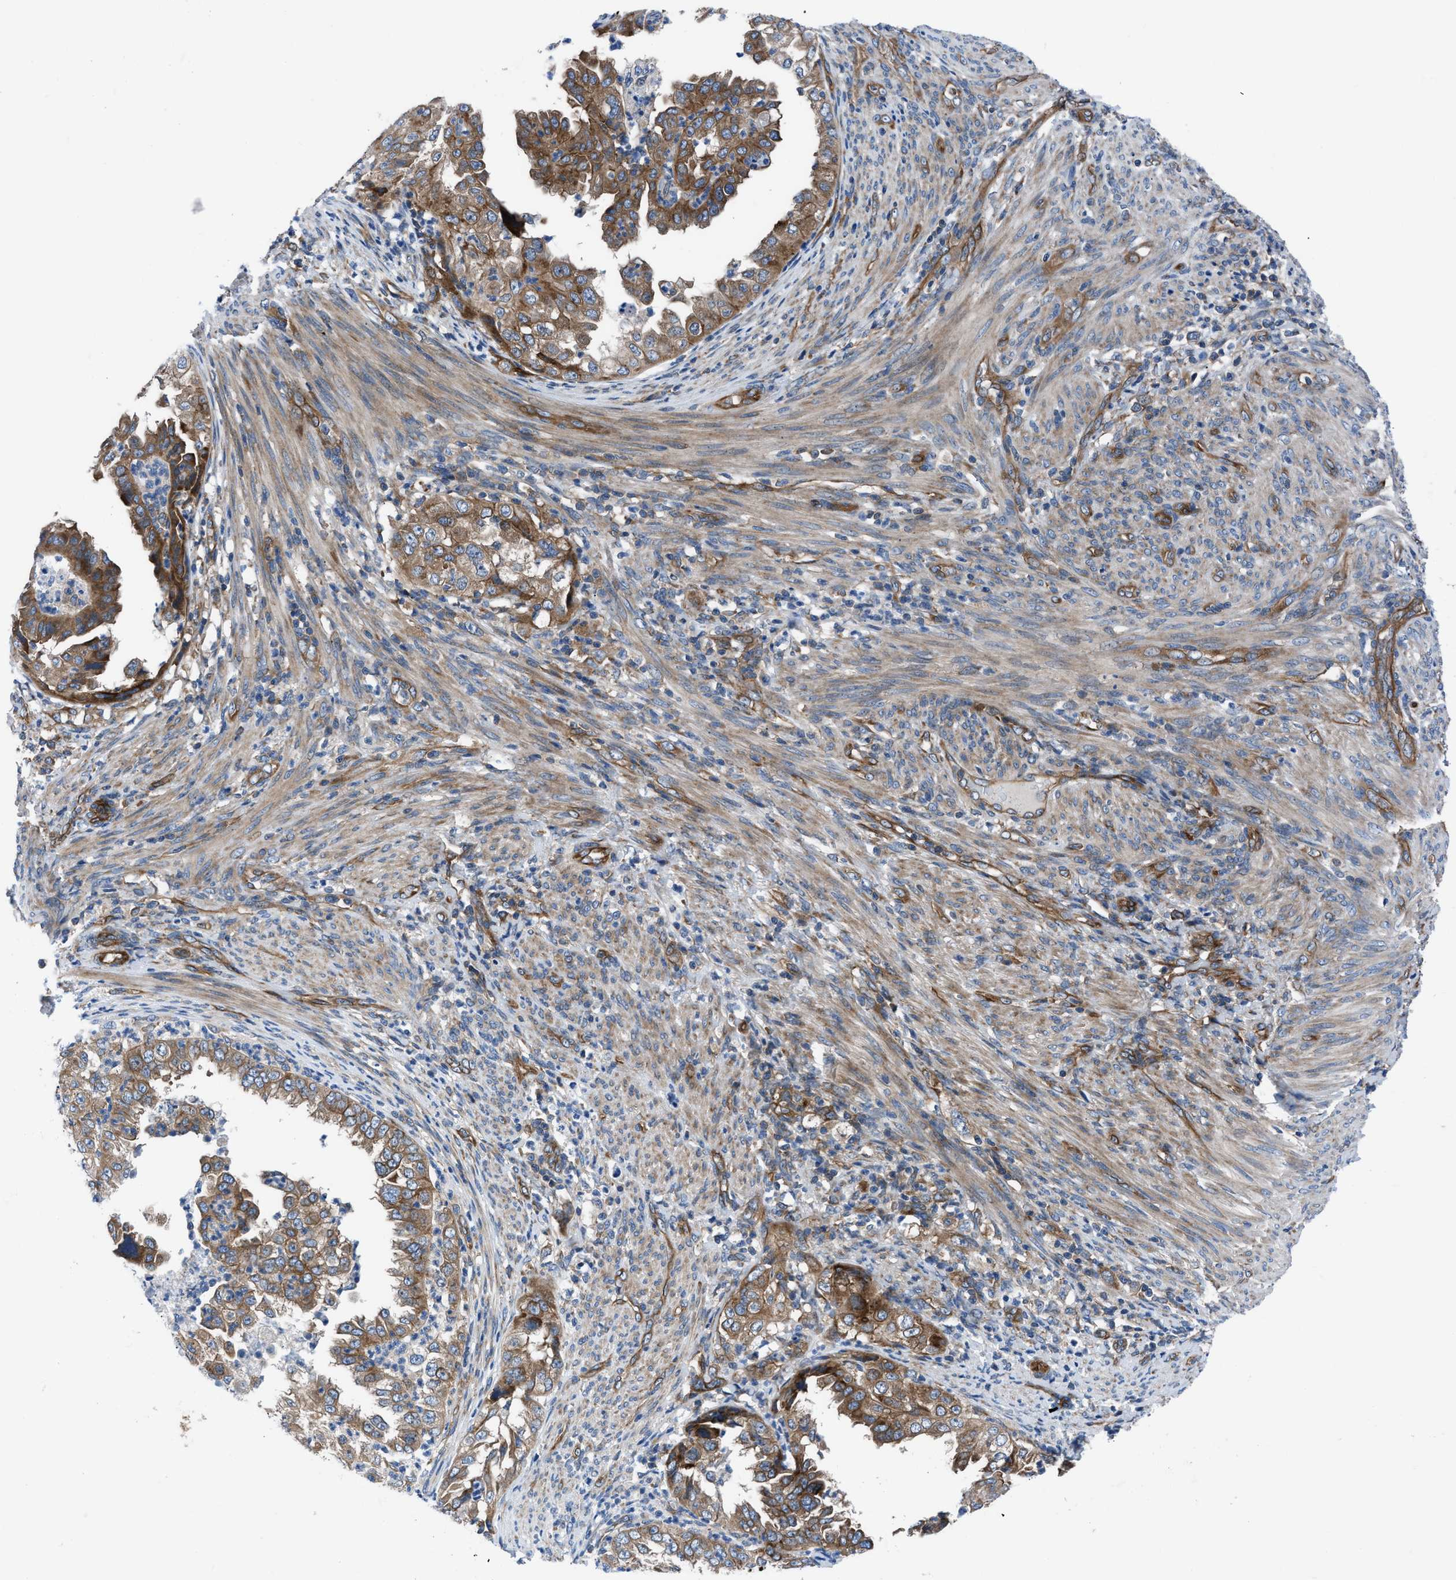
{"staining": {"intensity": "strong", "quantity": ">75%", "location": "cytoplasmic/membranous"}, "tissue": "endometrial cancer", "cell_type": "Tumor cells", "image_type": "cancer", "snomed": [{"axis": "morphology", "description": "Adenocarcinoma, NOS"}, {"axis": "topography", "description": "Endometrium"}], "caption": "Endometrial cancer tissue displays strong cytoplasmic/membranous positivity in about >75% of tumor cells, visualized by immunohistochemistry.", "gene": "TRIP4", "patient": {"sex": "female", "age": 85}}